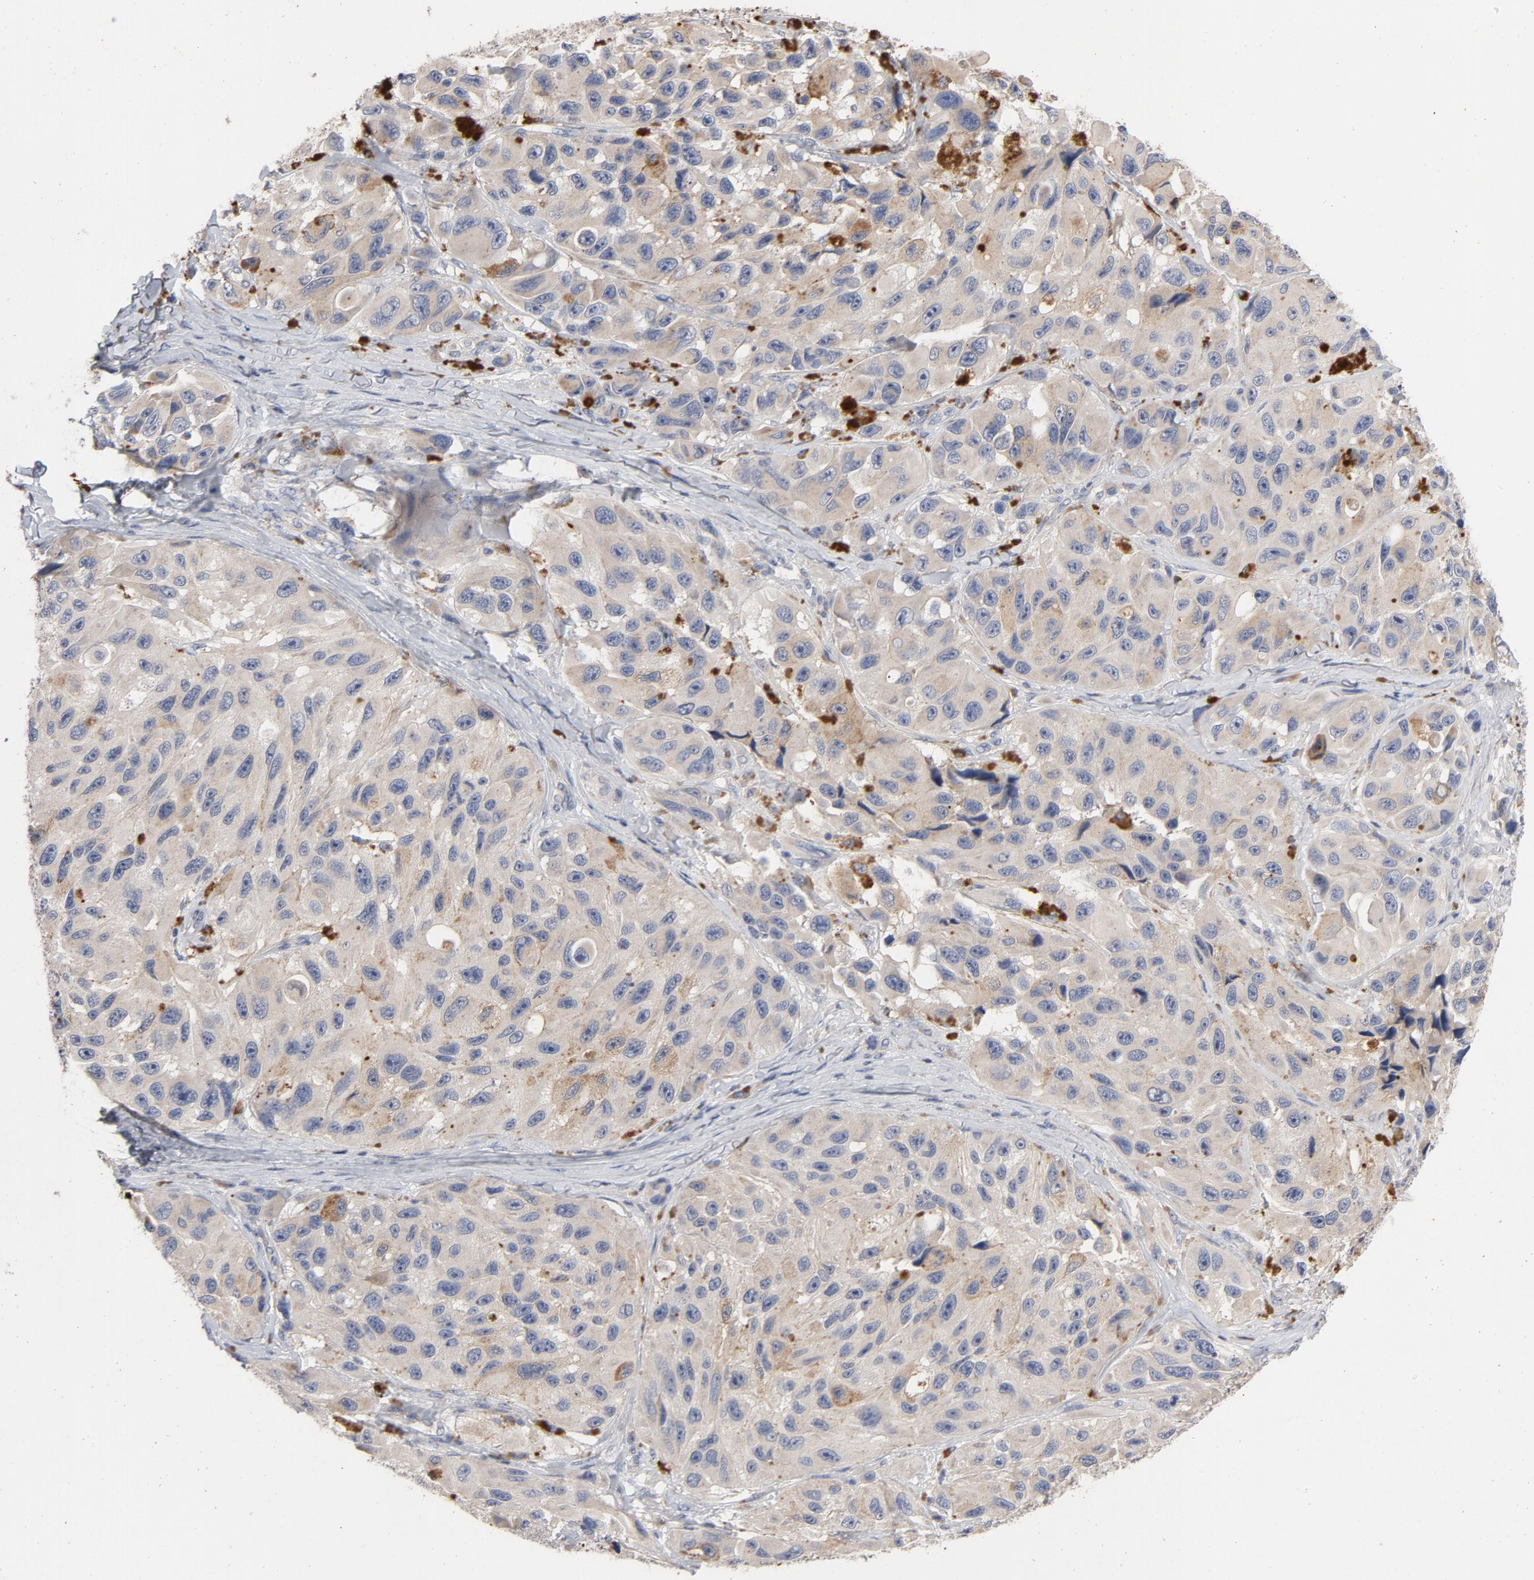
{"staining": {"intensity": "moderate", "quantity": ">75%", "location": "cytoplasmic/membranous"}, "tissue": "melanoma", "cell_type": "Tumor cells", "image_type": "cancer", "snomed": [{"axis": "morphology", "description": "Malignant melanoma, NOS"}, {"axis": "topography", "description": "Skin"}], "caption": "A brown stain labels moderate cytoplasmic/membranous staining of a protein in melanoma tumor cells.", "gene": "CCDC134", "patient": {"sex": "female", "age": 73}}